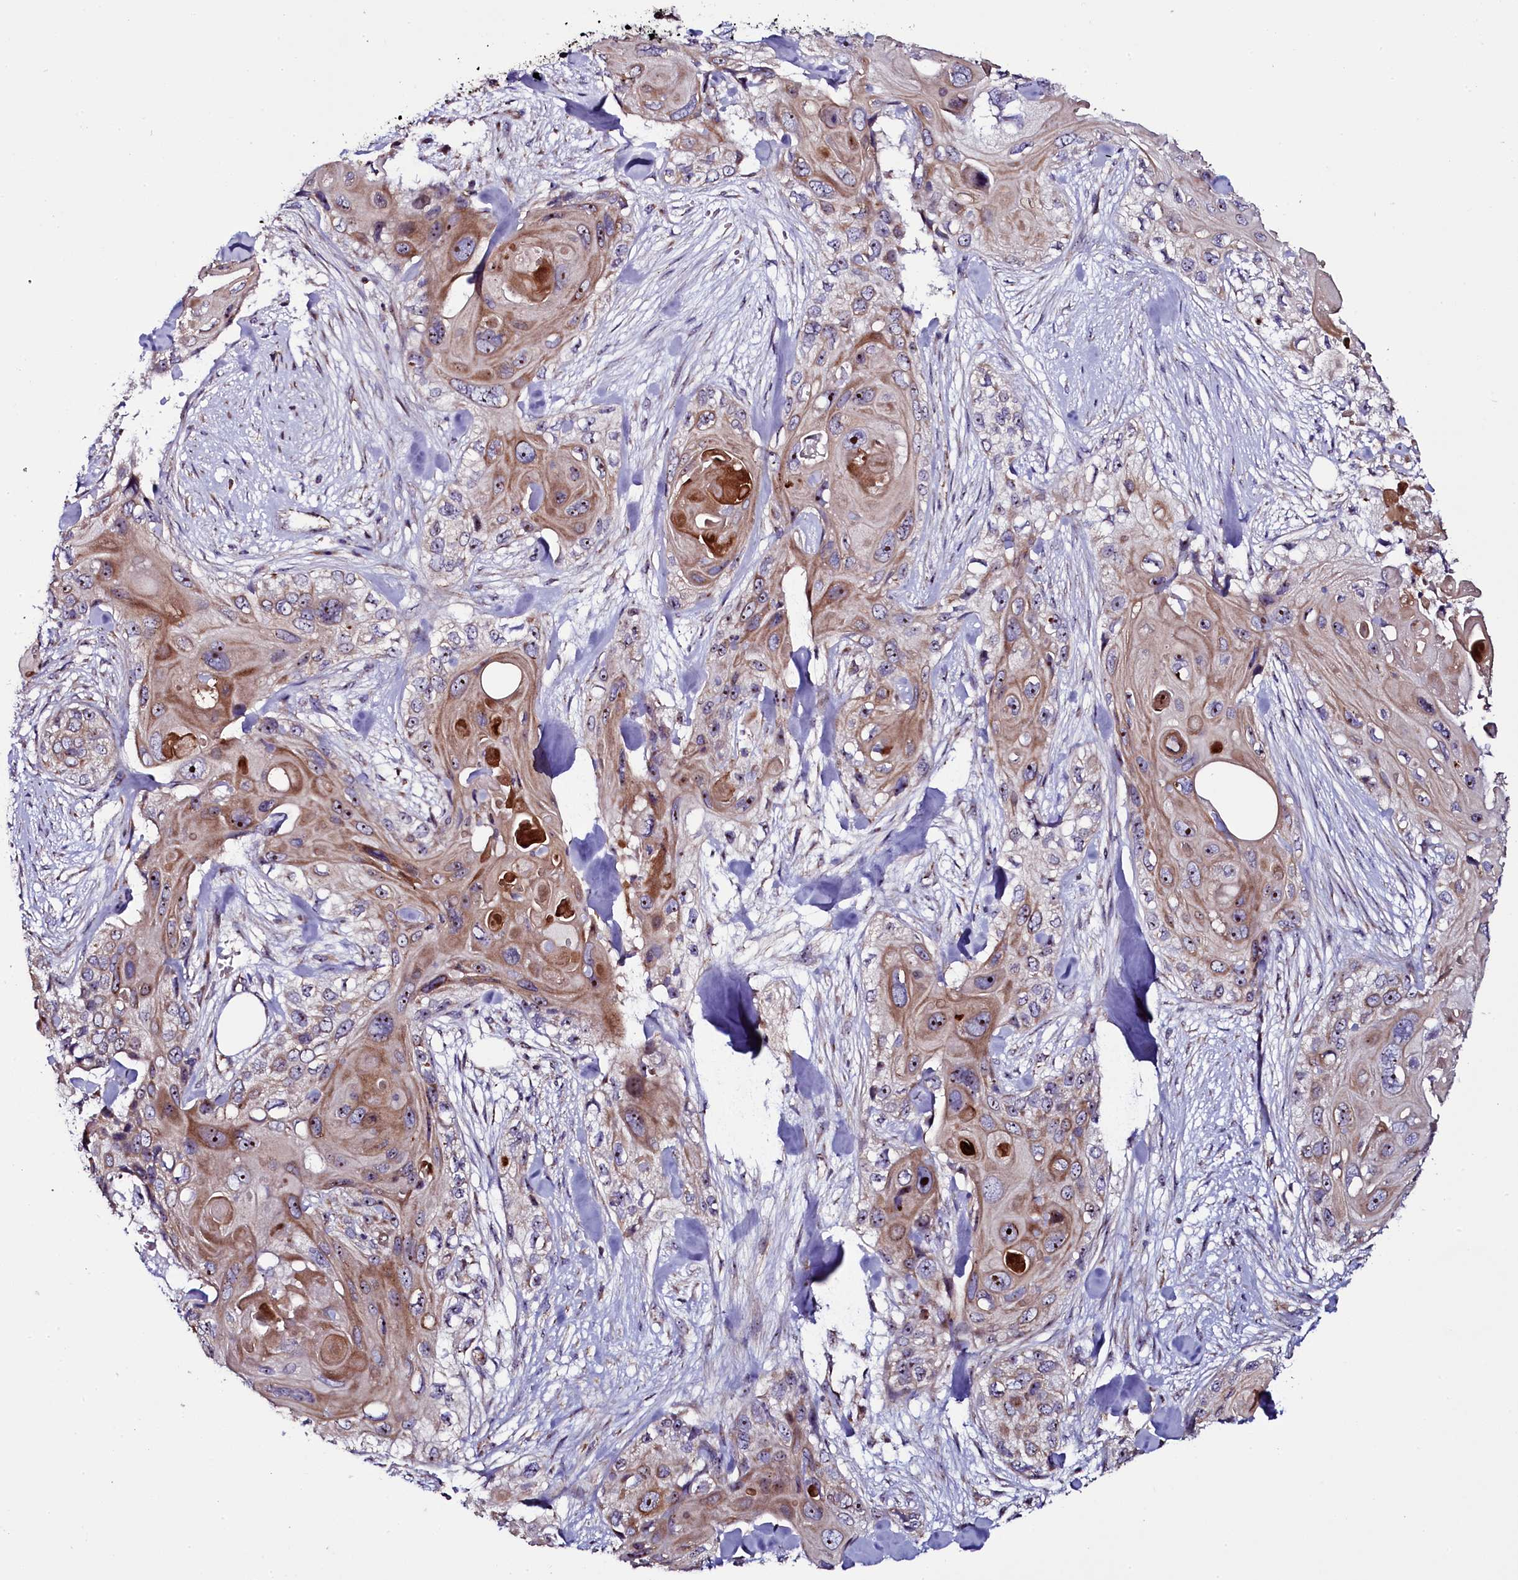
{"staining": {"intensity": "moderate", "quantity": ">75%", "location": "cytoplasmic/membranous"}, "tissue": "skin cancer", "cell_type": "Tumor cells", "image_type": "cancer", "snomed": [{"axis": "morphology", "description": "Normal tissue, NOS"}, {"axis": "morphology", "description": "Squamous cell carcinoma, NOS"}, {"axis": "topography", "description": "Skin"}], "caption": "Immunohistochemistry (IHC) staining of squamous cell carcinoma (skin), which displays medium levels of moderate cytoplasmic/membranous positivity in approximately >75% of tumor cells indicating moderate cytoplasmic/membranous protein staining. The staining was performed using DAB (3,3'-diaminobenzidine) (brown) for protein detection and nuclei were counterstained in hematoxylin (blue).", "gene": "NAA80", "patient": {"sex": "male", "age": 72}}